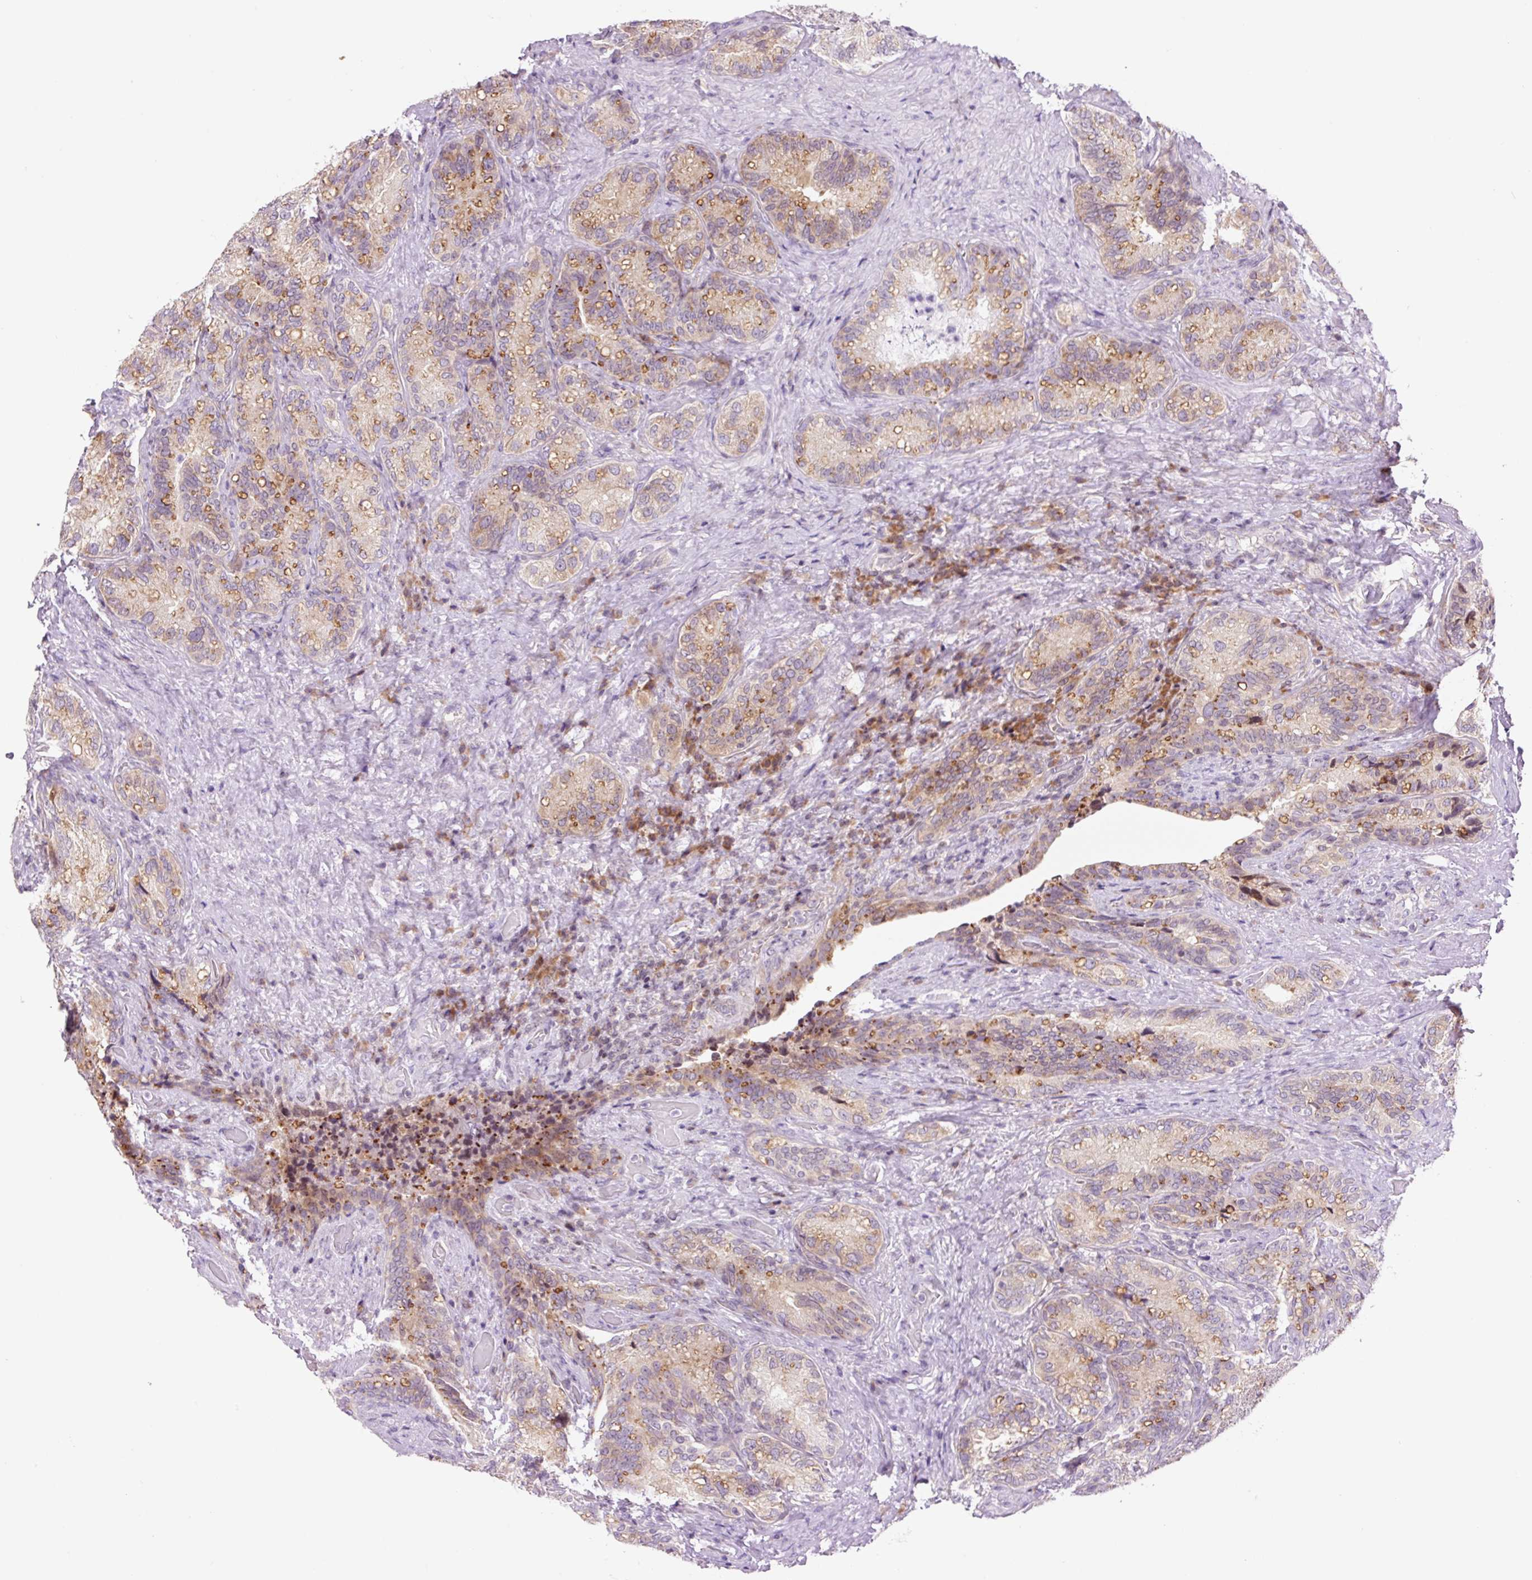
{"staining": {"intensity": "moderate", "quantity": "25%-75%", "location": "cytoplasmic/membranous"}, "tissue": "seminal vesicle", "cell_type": "Glandular cells", "image_type": "normal", "snomed": [{"axis": "morphology", "description": "Normal tissue, NOS"}, {"axis": "topography", "description": "Seminal veicle"}], "caption": "Protein analysis of unremarkable seminal vesicle exhibits moderate cytoplasmic/membranous expression in approximately 25%-75% of glandular cells. The staining was performed using DAB (3,3'-diaminobenzidine) to visualize the protein expression in brown, while the nuclei were stained in blue with hematoxylin (Magnification: 20x).", "gene": "RPL41", "patient": {"sex": "male", "age": 68}}